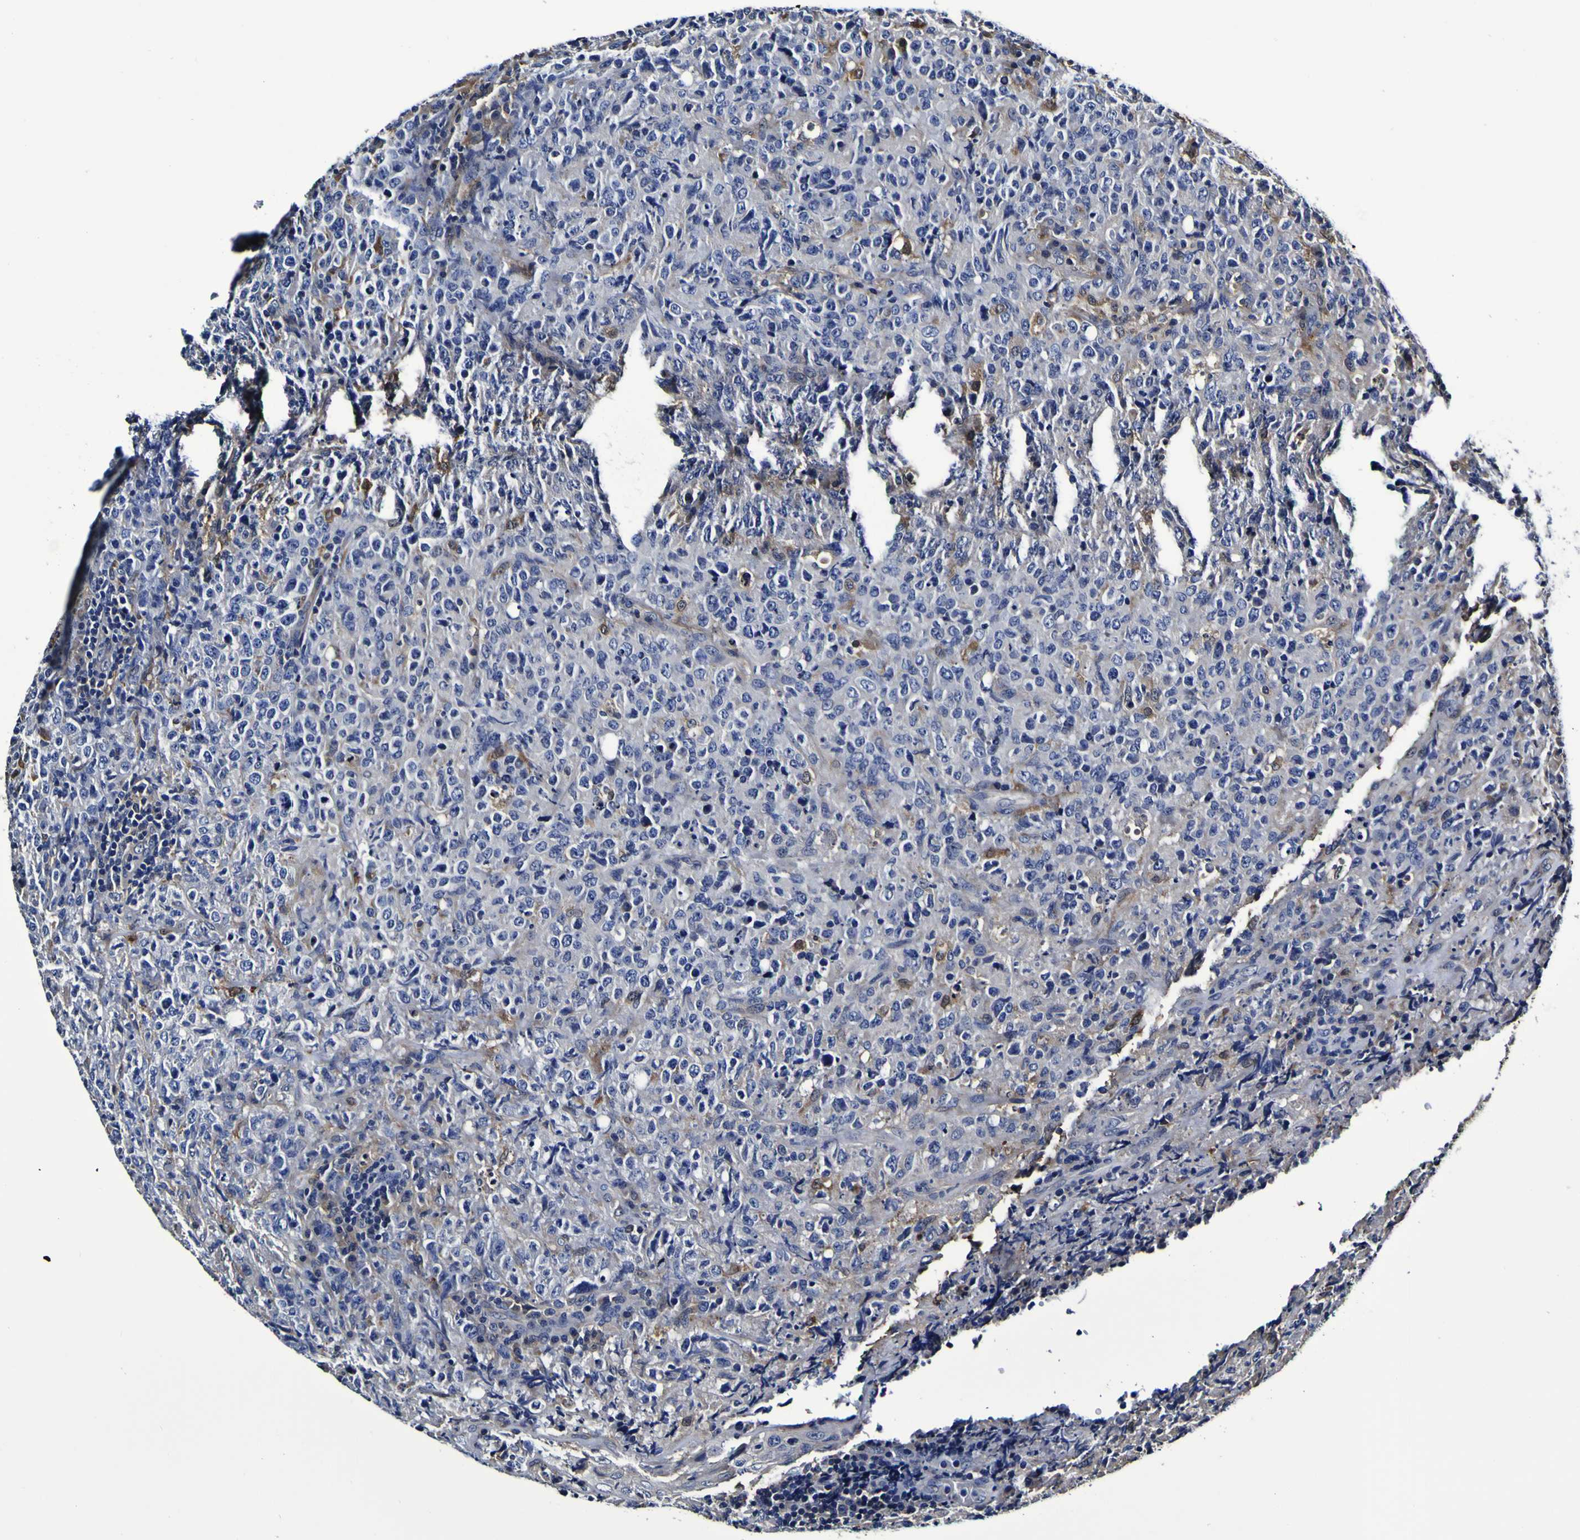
{"staining": {"intensity": "negative", "quantity": "none", "location": "none"}, "tissue": "lymphoma", "cell_type": "Tumor cells", "image_type": "cancer", "snomed": [{"axis": "morphology", "description": "Malignant lymphoma, non-Hodgkin's type, High grade"}, {"axis": "topography", "description": "Tonsil"}], "caption": "Immunohistochemical staining of malignant lymphoma, non-Hodgkin's type (high-grade) reveals no significant expression in tumor cells. (DAB IHC visualized using brightfield microscopy, high magnification).", "gene": "GPX1", "patient": {"sex": "female", "age": 36}}